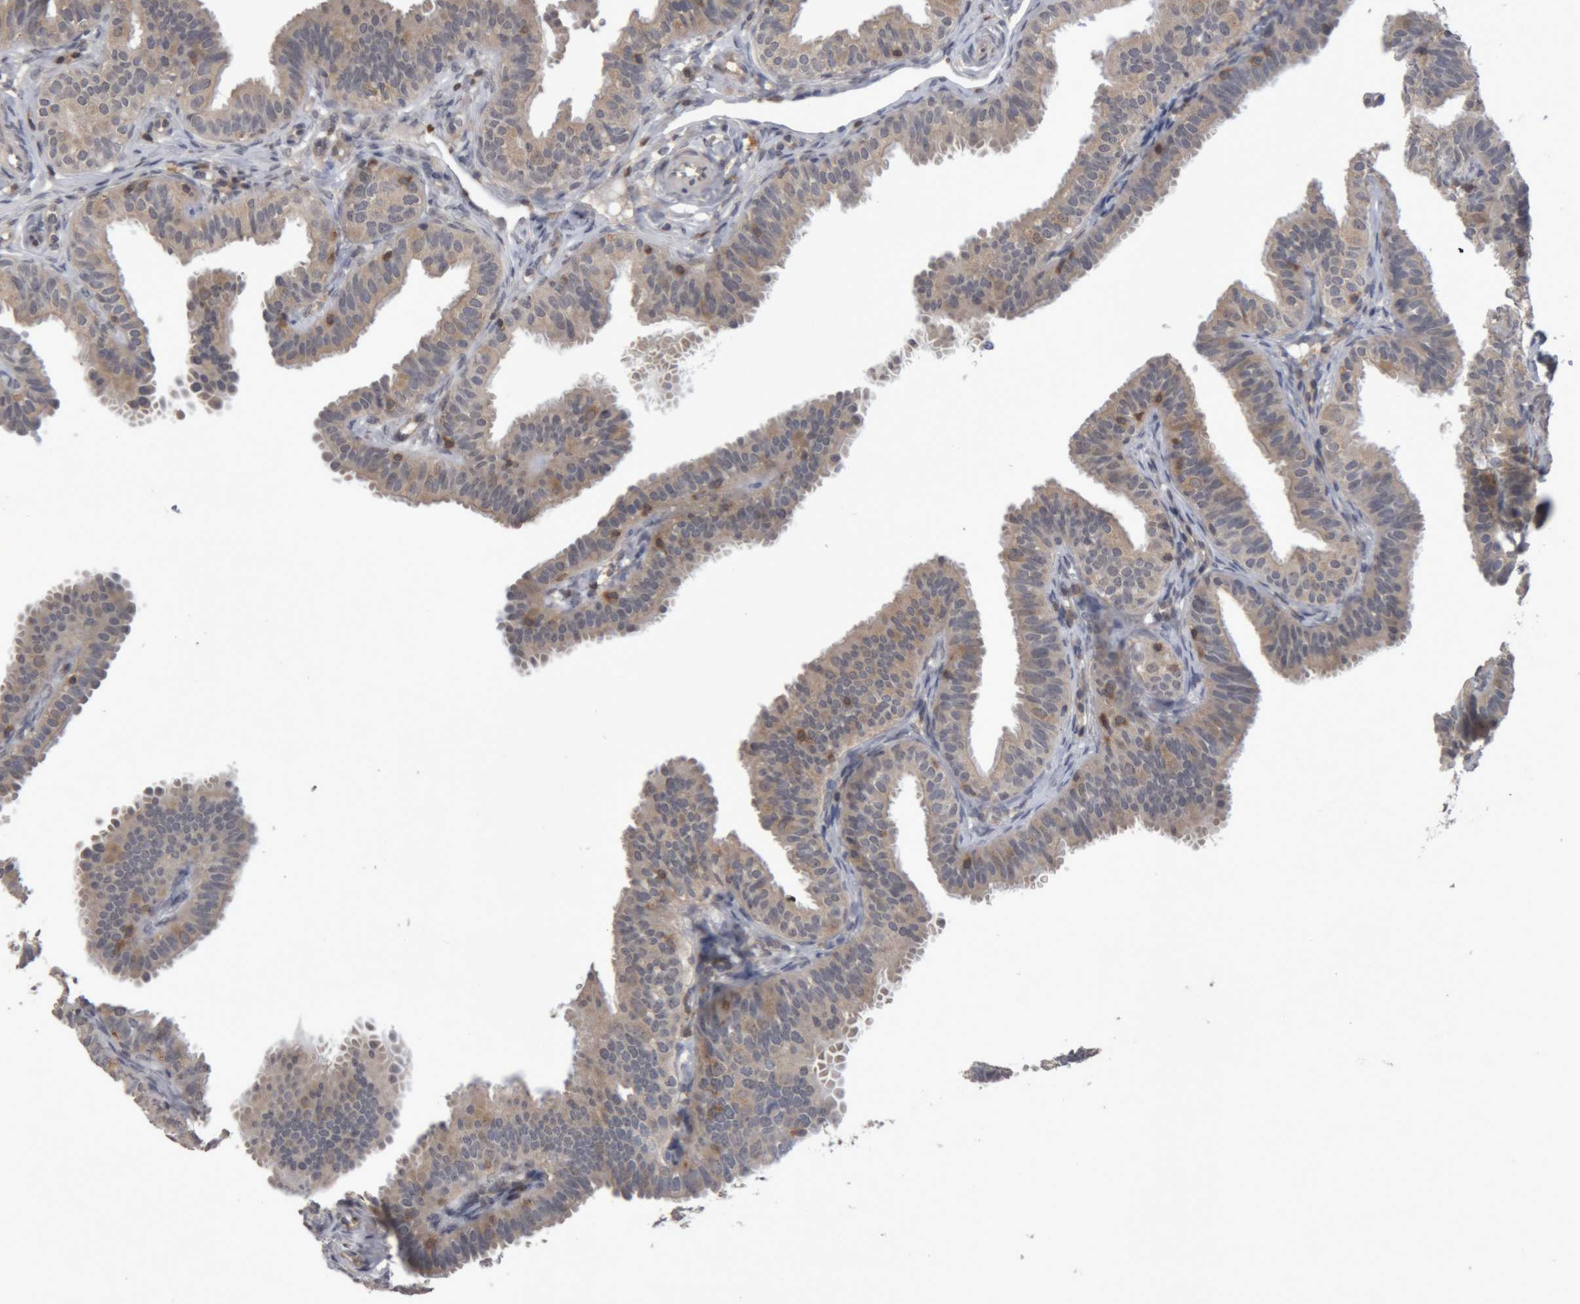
{"staining": {"intensity": "moderate", "quantity": "<25%", "location": "cytoplasmic/membranous"}, "tissue": "fallopian tube", "cell_type": "Glandular cells", "image_type": "normal", "snomed": [{"axis": "morphology", "description": "Normal tissue, NOS"}, {"axis": "topography", "description": "Fallopian tube"}], "caption": "Immunohistochemistry (DAB (3,3'-diaminobenzidine)) staining of benign fallopian tube shows moderate cytoplasmic/membranous protein expression in approximately <25% of glandular cells.", "gene": "NFATC2", "patient": {"sex": "female", "age": 35}}